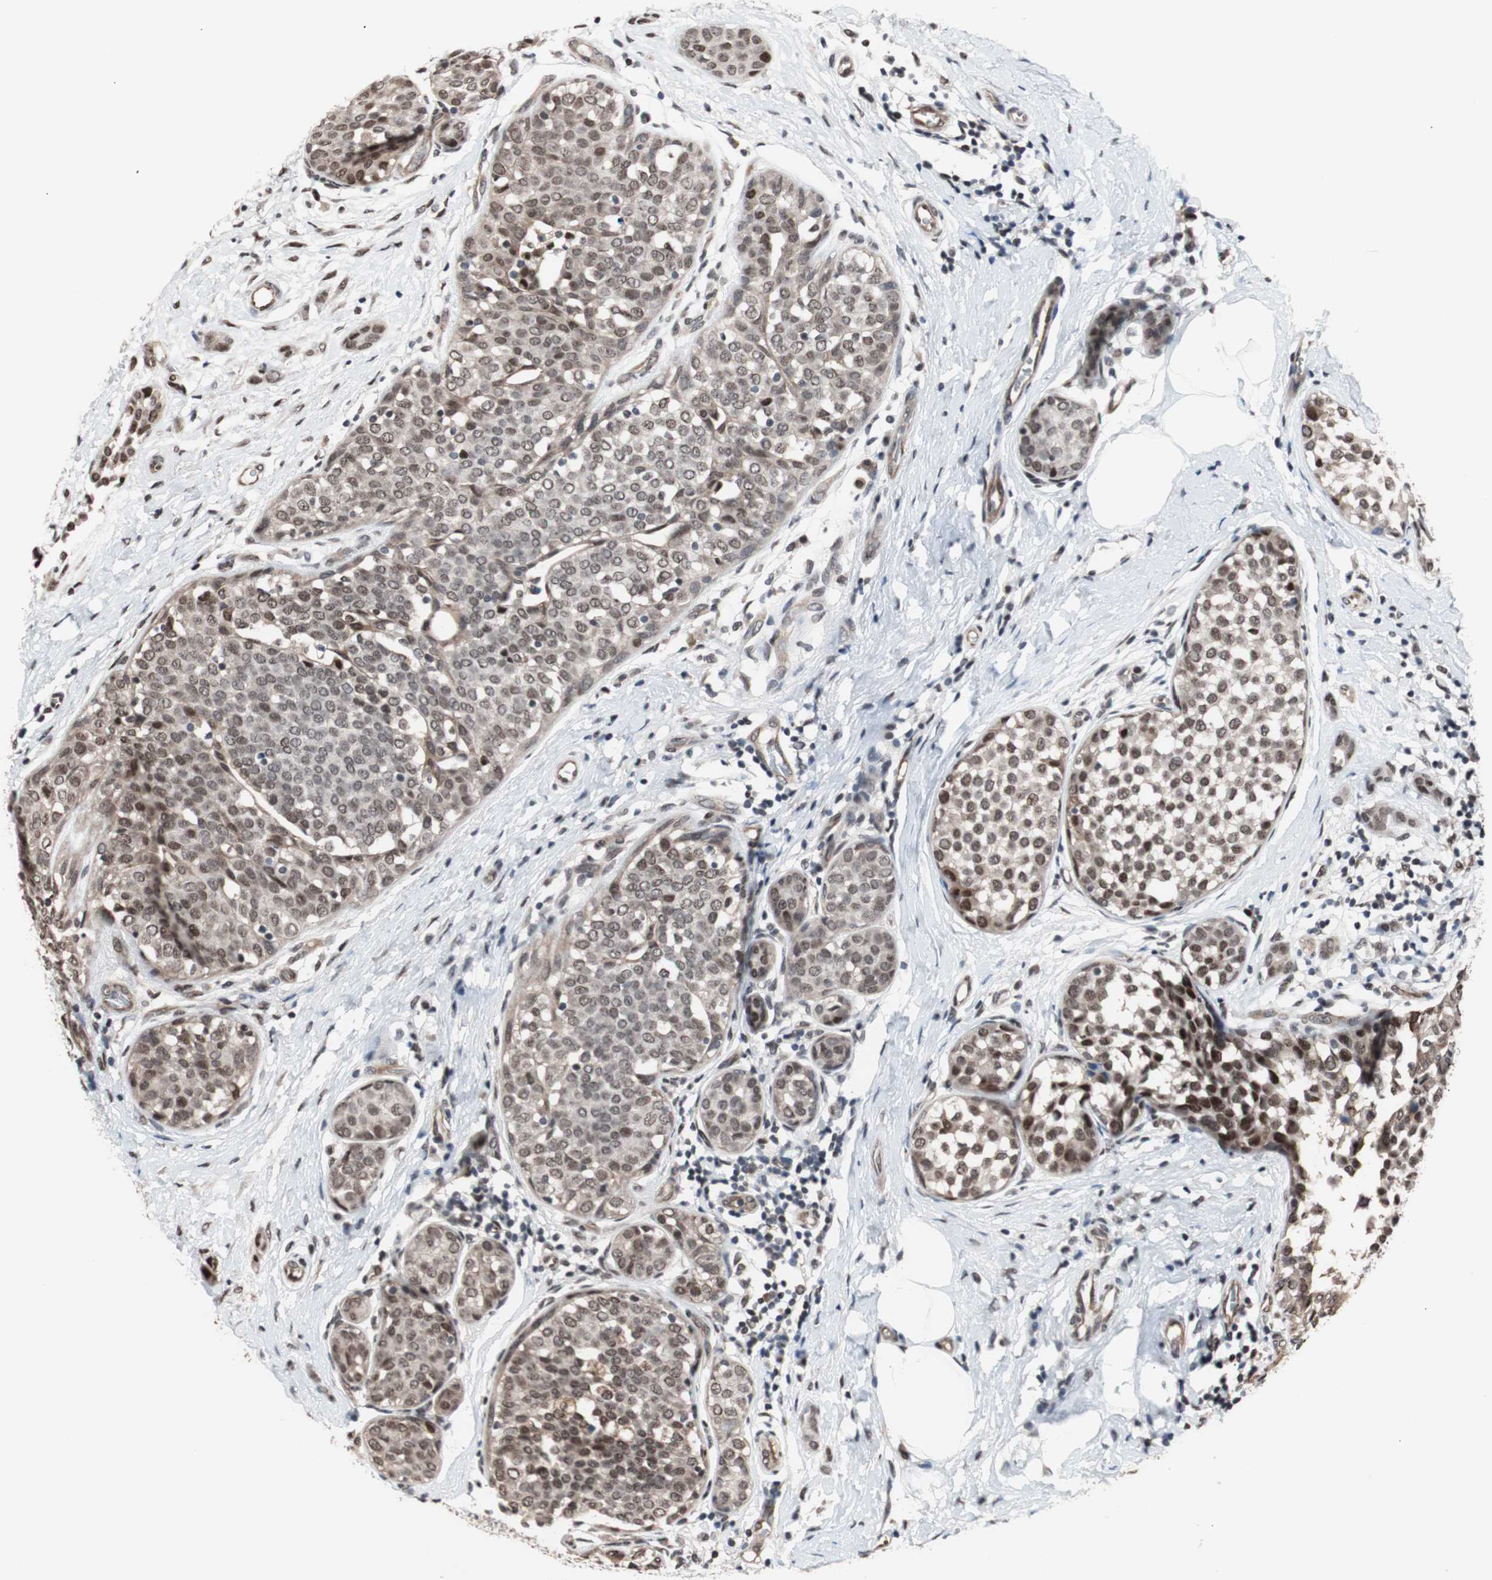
{"staining": {"intensity": "moderate", "quantity": ">75%", "location": "nuclear"}, "tissue": "breast cancer", "cell_type": "Tumor cells", "image_type": "cancer", "snomed": [{"axis": "morphology", "description": "Lobular carcinoma, in situ"}, {"axis": "morphology", "description": "Lobular carcinoma"}, {"axis": "topography", "description": "Breast"}], "caption": "Brown immunohistochemical staining in breast lobular carcinoma shows moderate nuclear staining in about >75% of tumor cells.", "gene": "POGZ", "patient": {"sex": "female", "age": 41}}